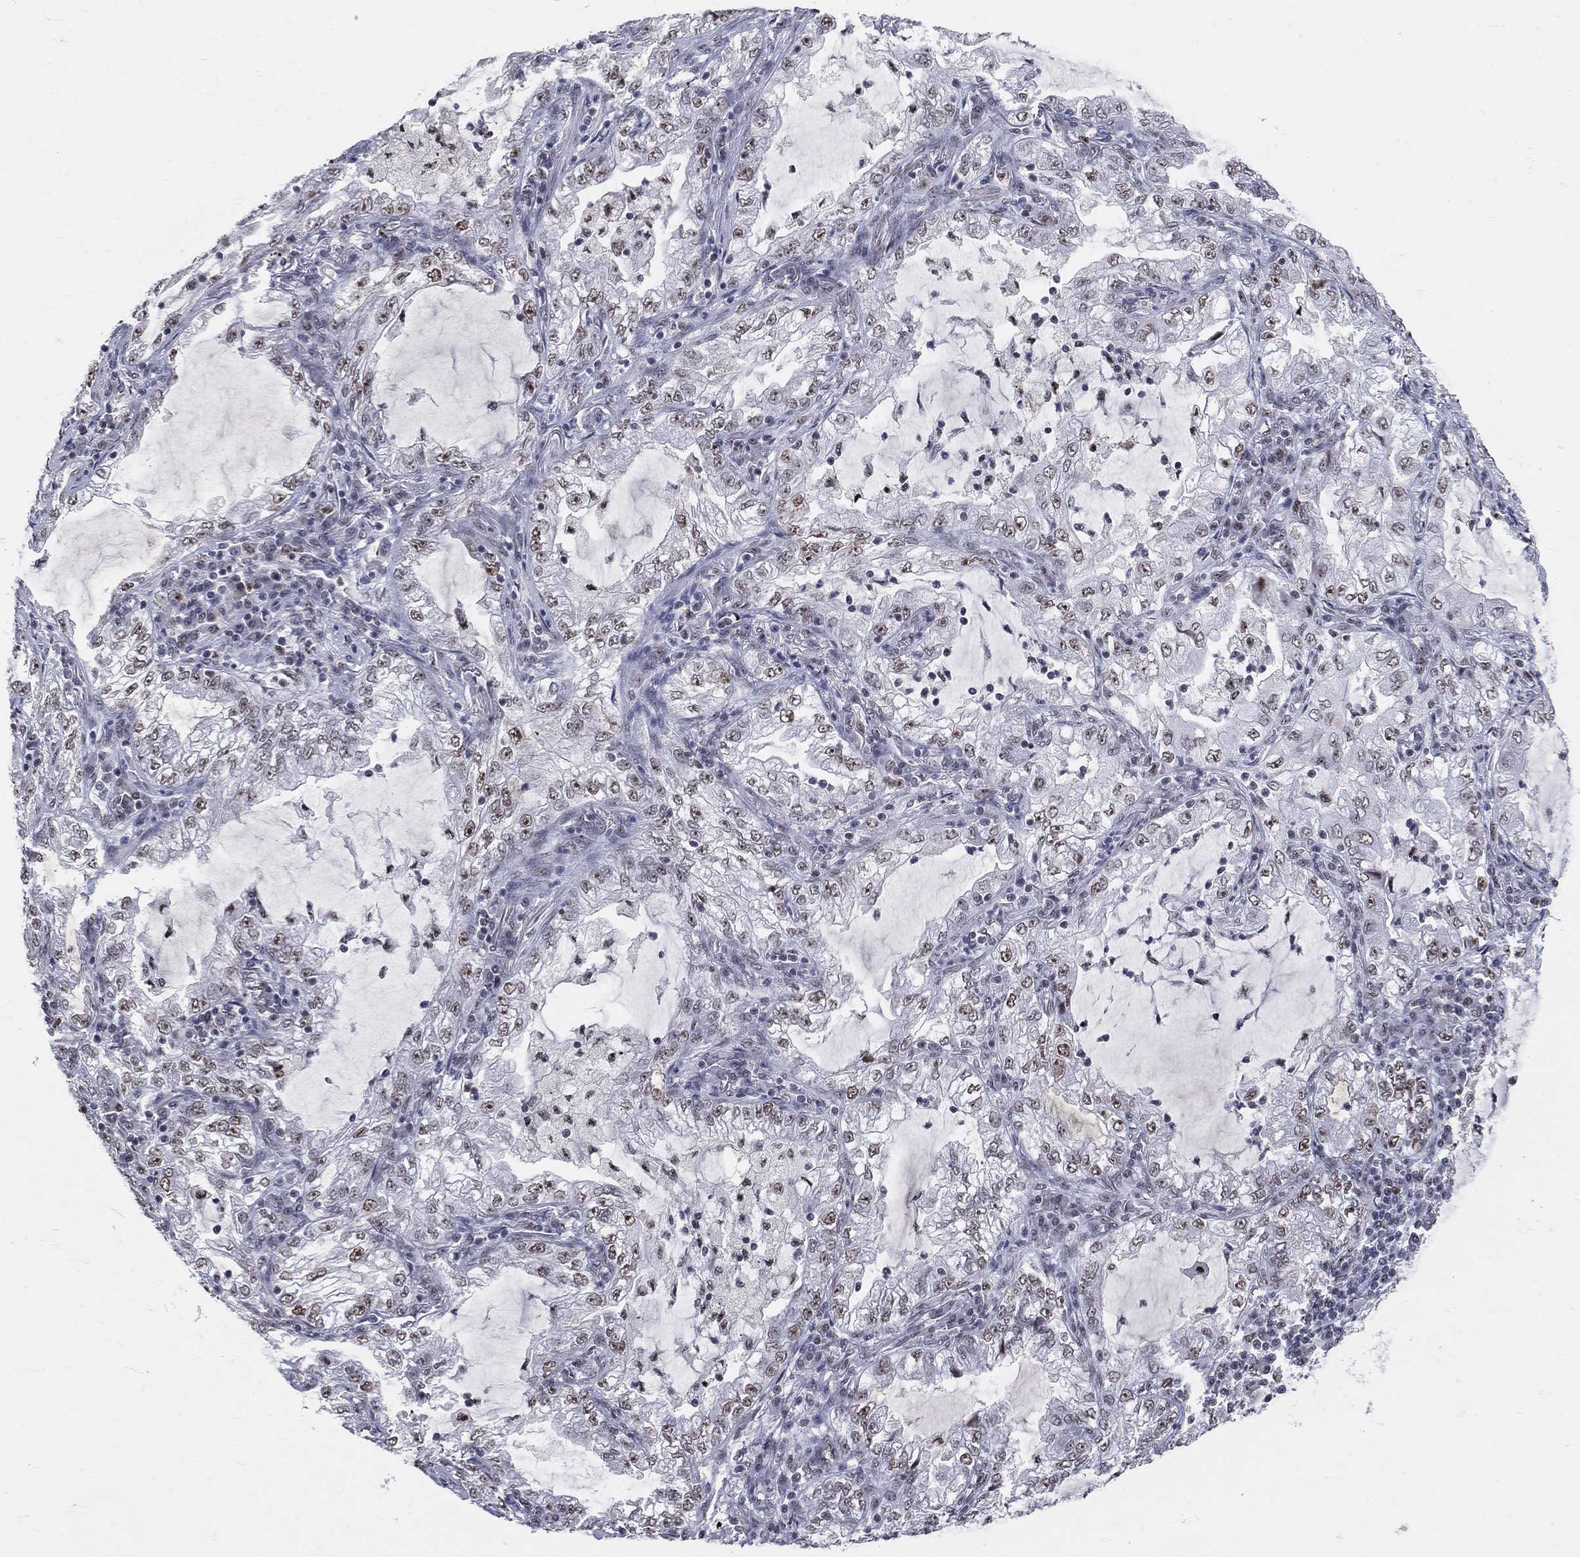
{"staining": {"intensity": "moderate", "quantity": "<25%", "location": "nuclear"}, "tissue": "lung cancer", "cell_type": "Tumor cells", "image_type": "cancer", "snomed": [{"axis": "morphology", "description": "Adenocarcinoma, NOS"}, {"axis": "topography", "description": "Lung"}], "caption": "Immunohistochemistry (IHC) (DAB (3,3'-diaminobenzidine)) staining of lung cancer (adenocarcinoma) exhibits moderate nuclear protein expression in approximately <25% of tumor cells.", "gene": "CDK7", "patient": {"sex": "female", "age": 73}}